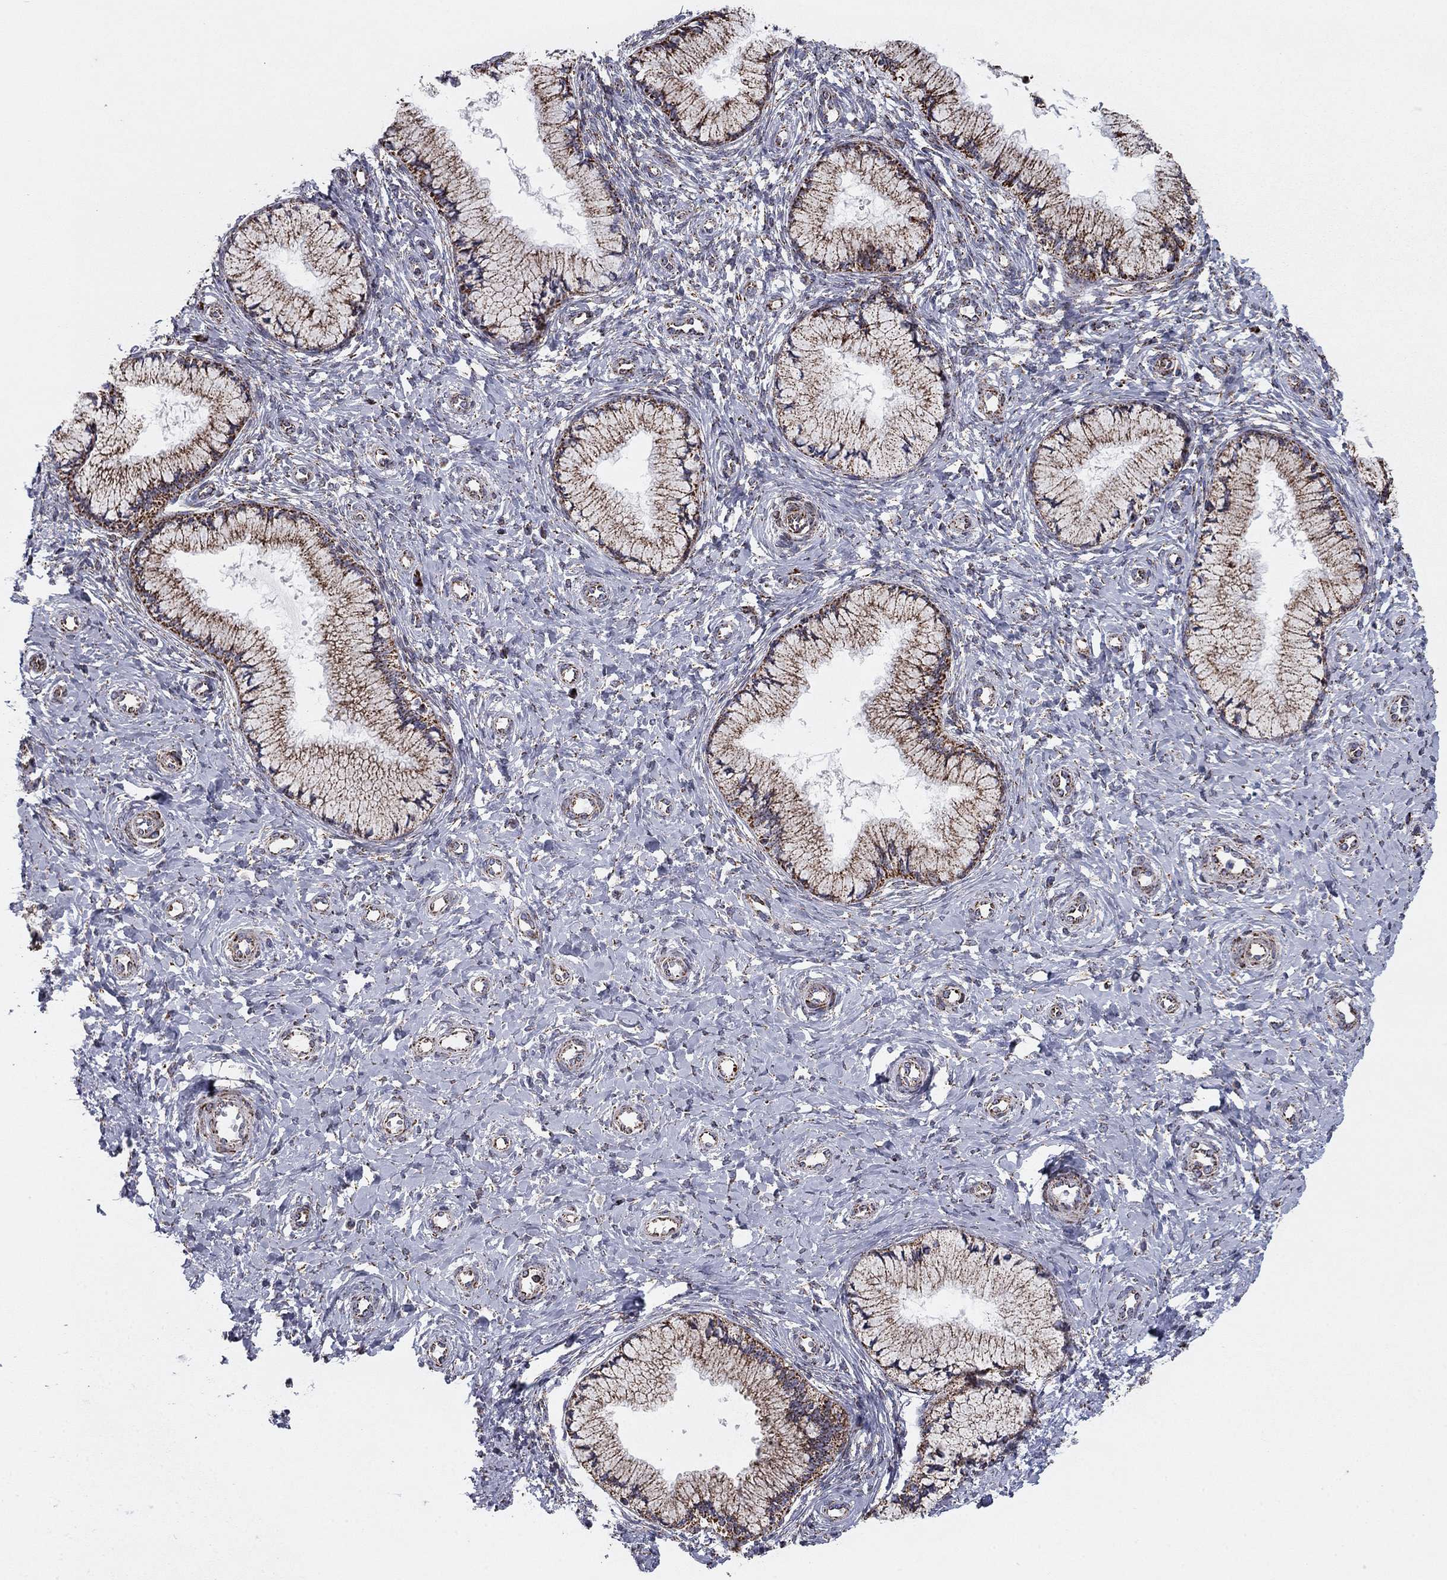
{"staining": {"intensity": "moderate", "quantity": "25%-75%", "location": "cytoplasmic/membranous"}, "tissue": "cervix", "cell_type": "Glandular cells", "image_type": "normal", "snomed": [{"axis": "morphology", "description": "Normal tissue, NOS"}, {"axis": "topography", "description": "Cervix"}], "caption": "Immunohistochemical staining of normal cervix shows moderate cytoplasmic/membranous protein expression in about 25%-75% of glandular cells.", "gene": "NDUFV1", "patient": {"sex": "female", "age": 37}}